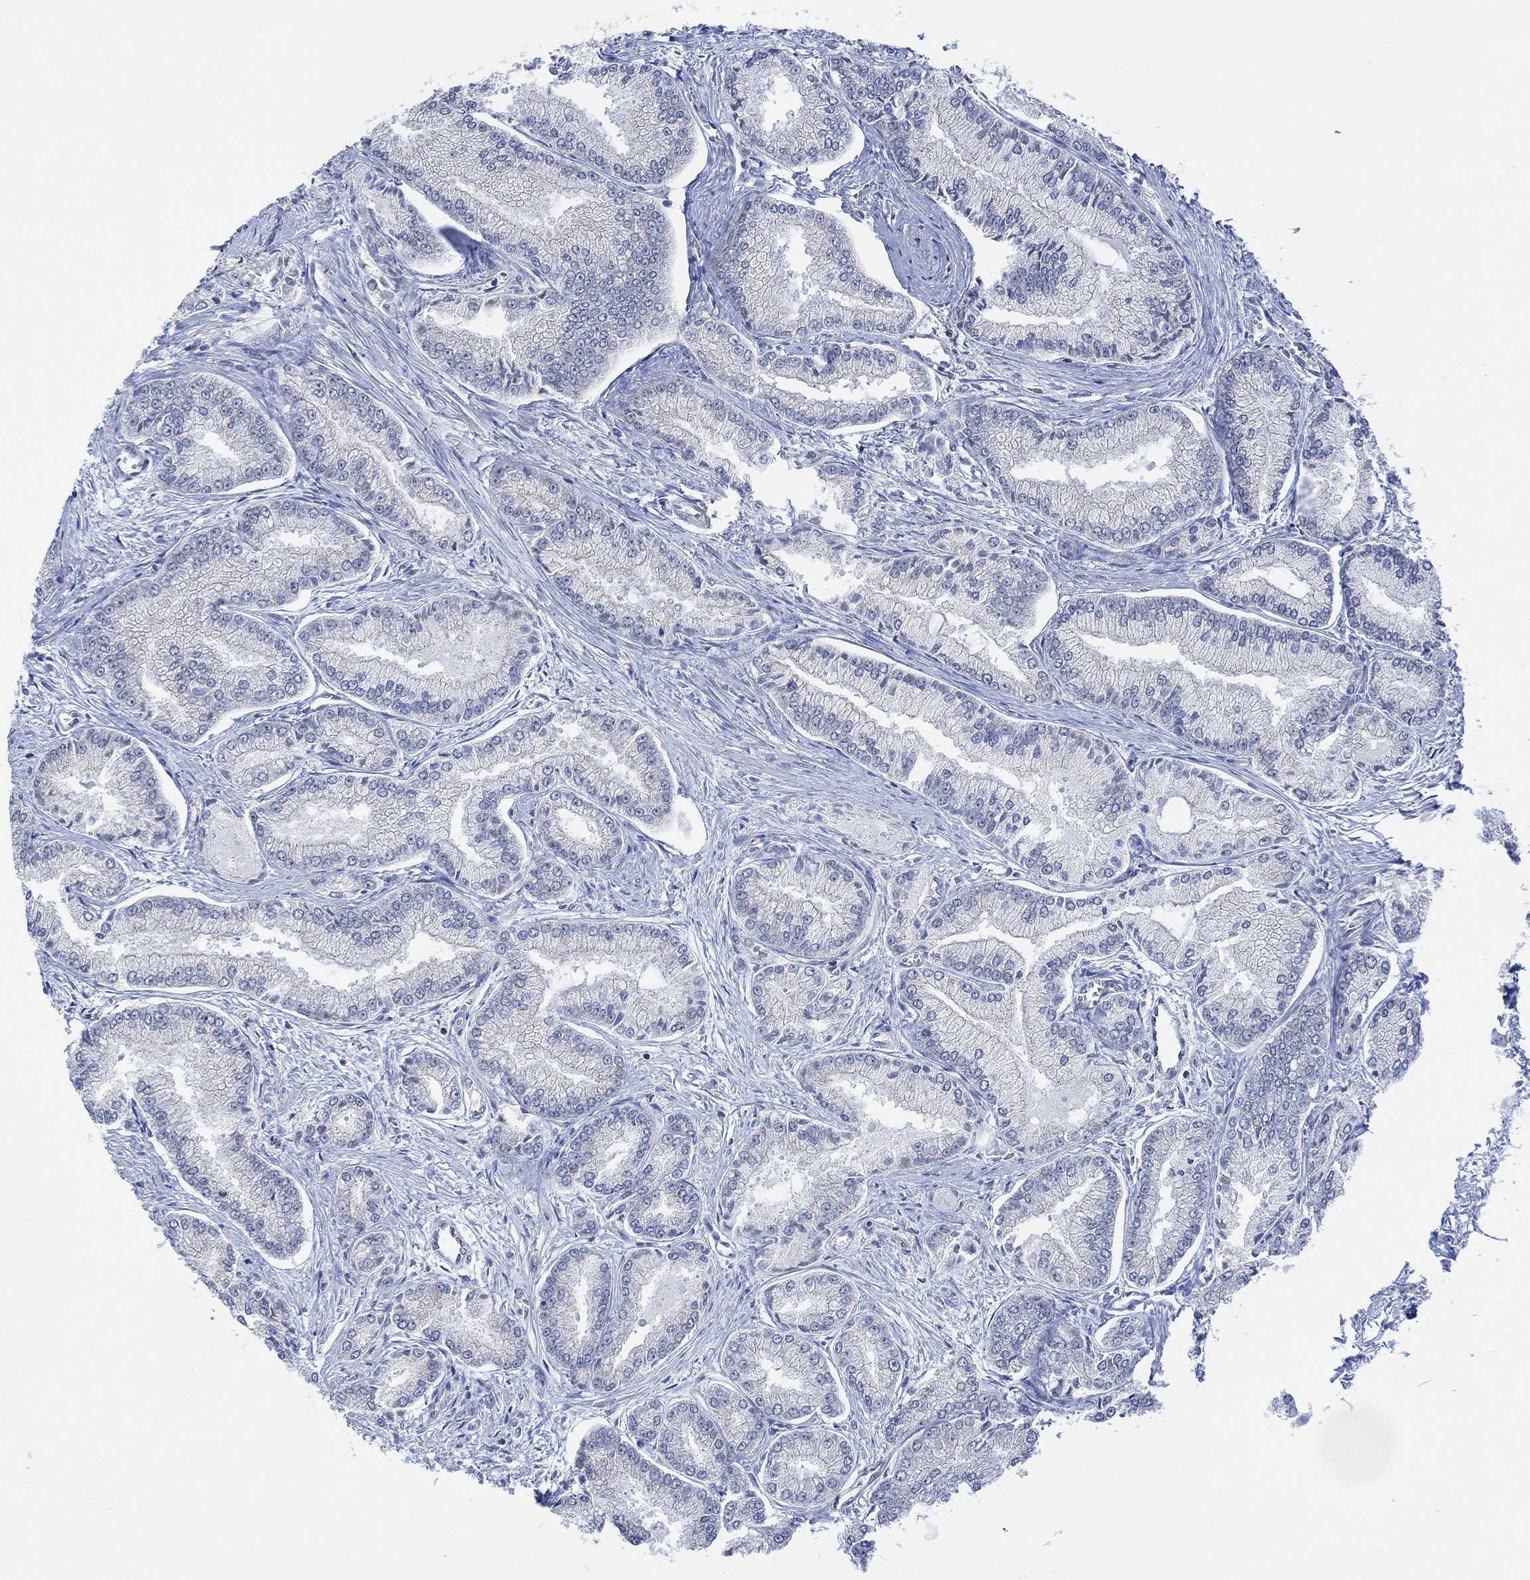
{"staining": {"intensity": "negative", "quantity": "none", "location": "none"}, "tissue": "prostate cancer", "cell_type": "Tumor cells", "image_type": "cancer", "snomed": [{"axis": "morphology", "description": "Adenocarcinoma, NOS"}, {"axis": "morphology", "description": "Adenocarcinoma, High grade"}, {"axis": "topography", "description": "Prostate"}], "caption": "A micrograph of prostate cancer (high-grade adenocarcinoma) stained for a protein reveals no brown staining in tumor cells.", "gene": "GBP5", "patient": {"sex": "male", "age": 70}}